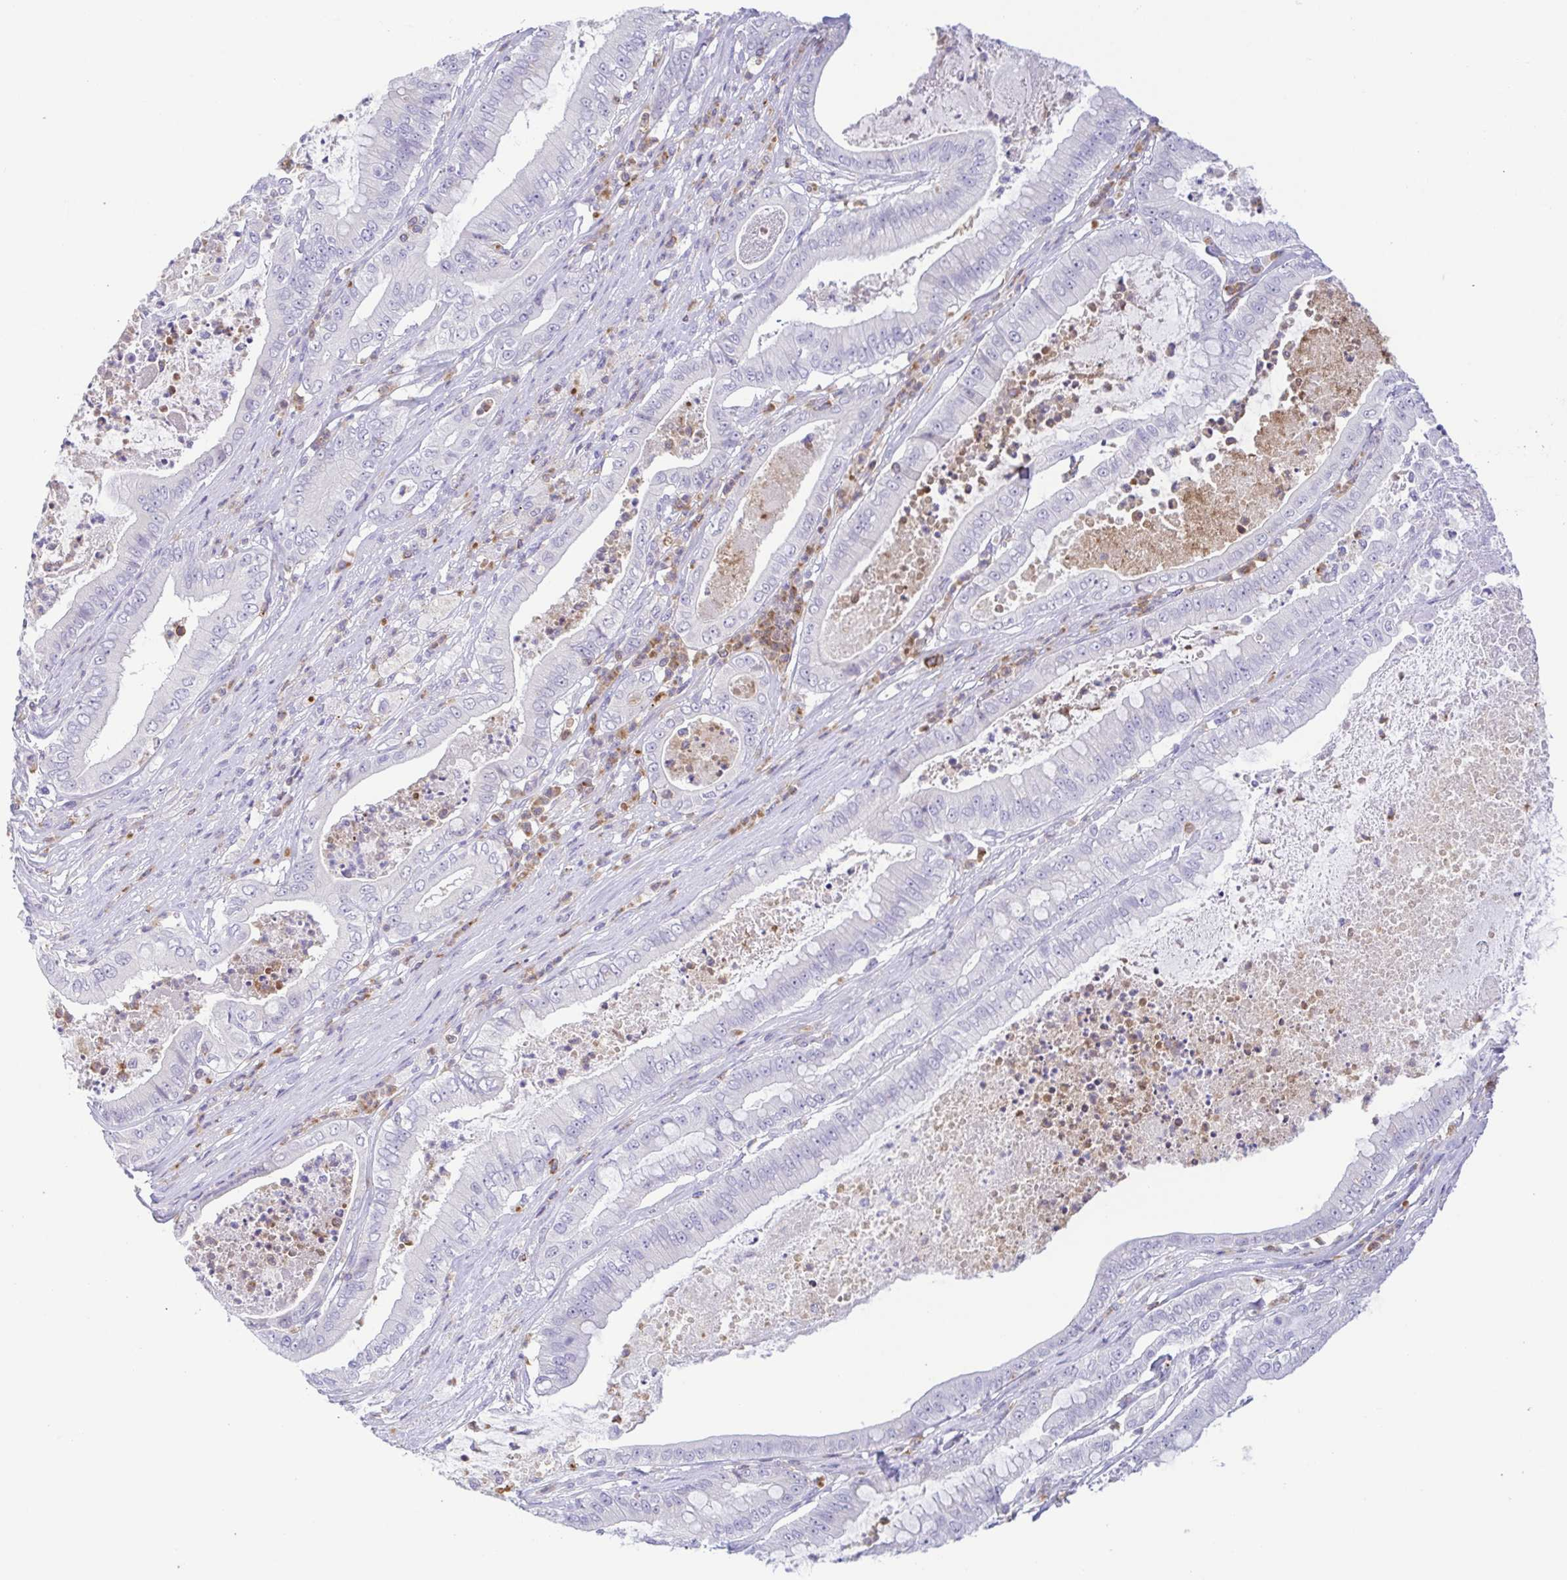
{"staining": {"intensity": "negative", "quantity": "none", "location": "none"}, "tissue": "pancreatic cancer", "cell_type": "Tumor cells", "image_type": "cancer", "snomed": [{"axis": "morphology", "description": "Adenocarcinoma, NOS"}, {"axis": "topography", "description": "Pancreas"}], "caption": "Immunohistochemistry (IHC) micrograph of neoplastic tissue: pancreatic cancer (adenocarcinoma) stained with DAB (3,3'-diaminobenzidine) reveals no significant protein expression in tumor cells.", "gene": "PGLYRP1", "patient": {"sex": "male", "age": 71}}